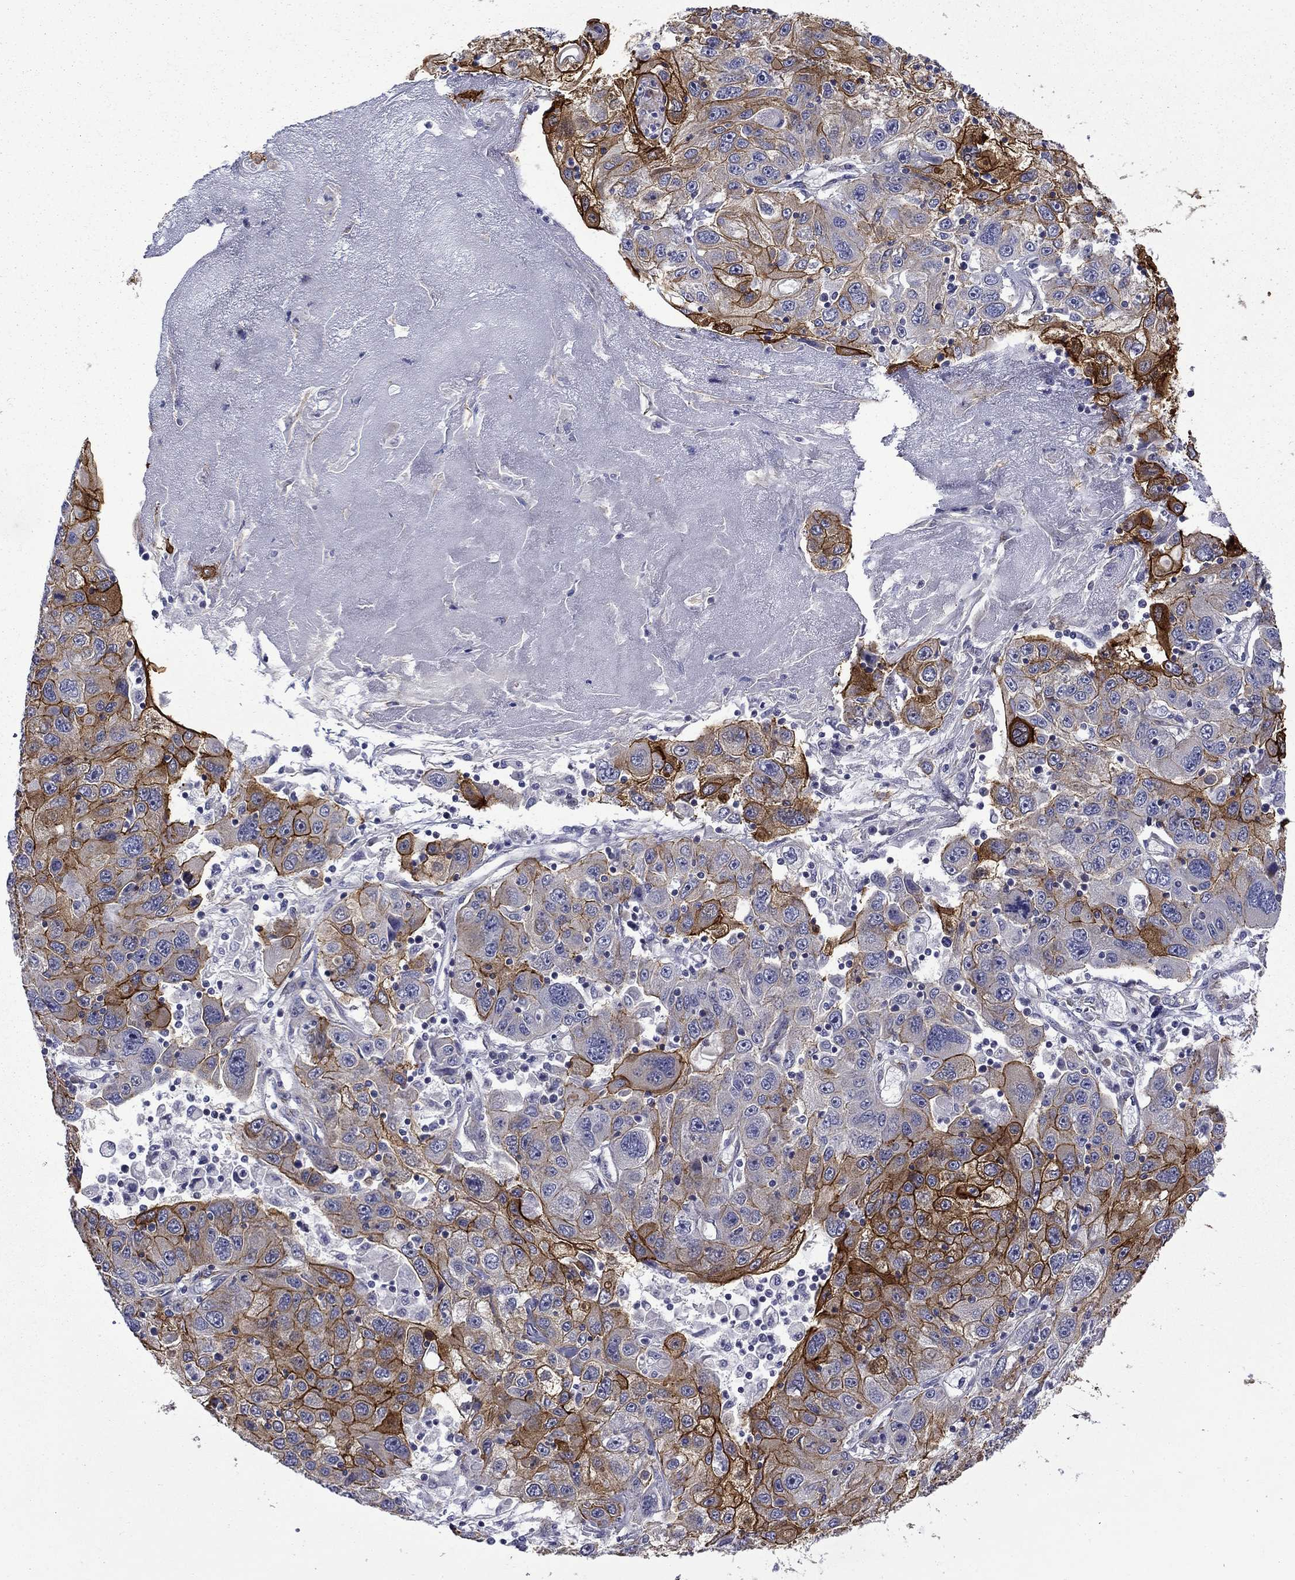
{"staining": {"intensity": "strong", "quantity": "25%-75%", "location": "cytoplasmic/membranous"}, "tissue": "stomach cancer", "cell_type": "Tumor cells", "image_type": "cancer", "snomed": [{"axis": "morphology", "description": "Adenocarcinoma, NOS"}, {"axis": "topography", "description": "Stomach"}], "caption": "Immunohistochemical staining of human stomach adenocarcinoma reveals strong cytoplasmic/membranous protein expression in approximately 25%-75% of tumor cells.", "gene": "LMO7", "patient": {"sex": "male", "age": 56}}